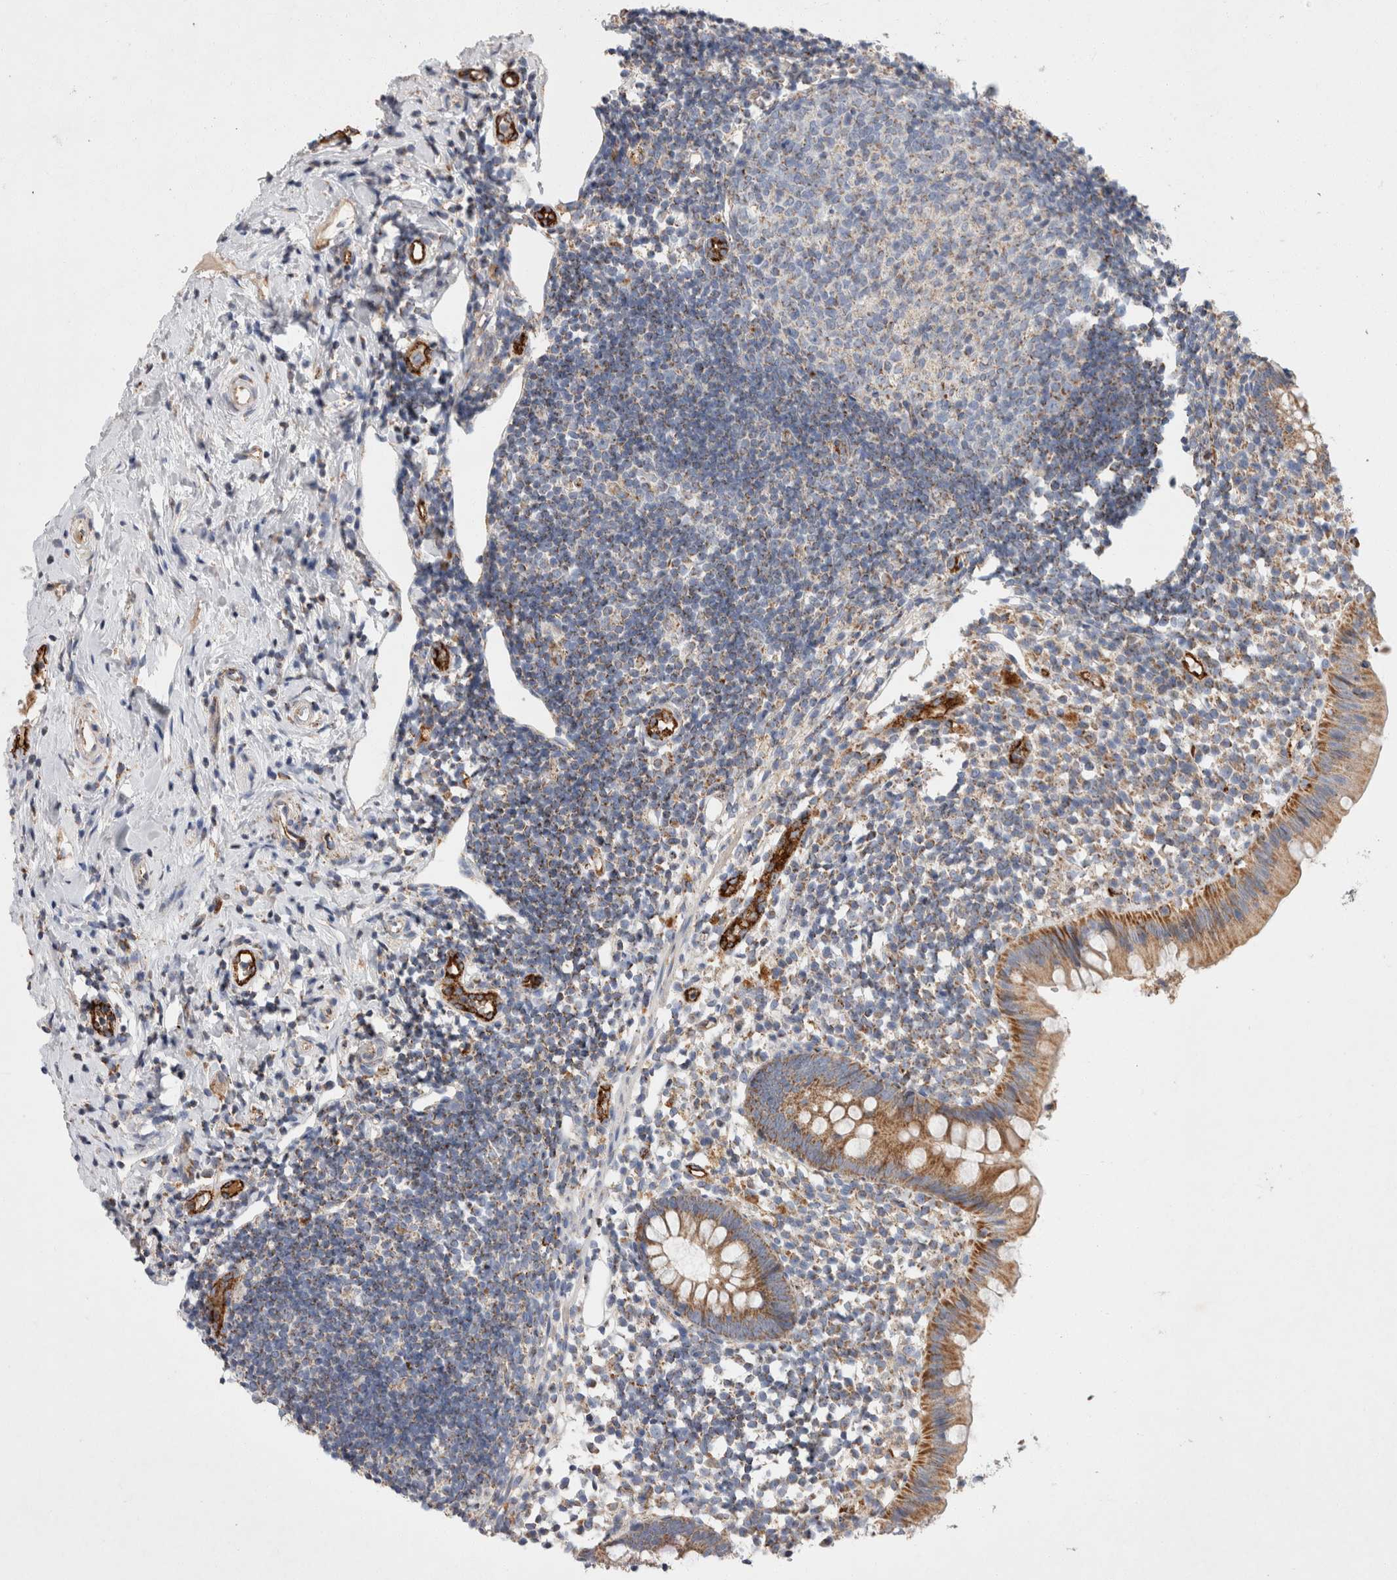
{"staining": {"intensity": "moderate", "quantity": ">75%", "location": "cytoplasmic/membranous"}, "tissue": "appendix", "cell_type": "Glandular cells", "image_type": "normal", "snomed": [{"axis": "morphology", "description": "Normal tissue, NOS"}, {"axis": "topography", "description": "Appendix"}], "caption": "DAB (3,3'-diaminobenzidine) immunohistochemical staining of benign appendix reveals moderate cytoplasmic/membranous protein staining in approximately >75% of glandular cells.", "gene": "IARS2", "patient": {"sex": "female", "age": 20}}